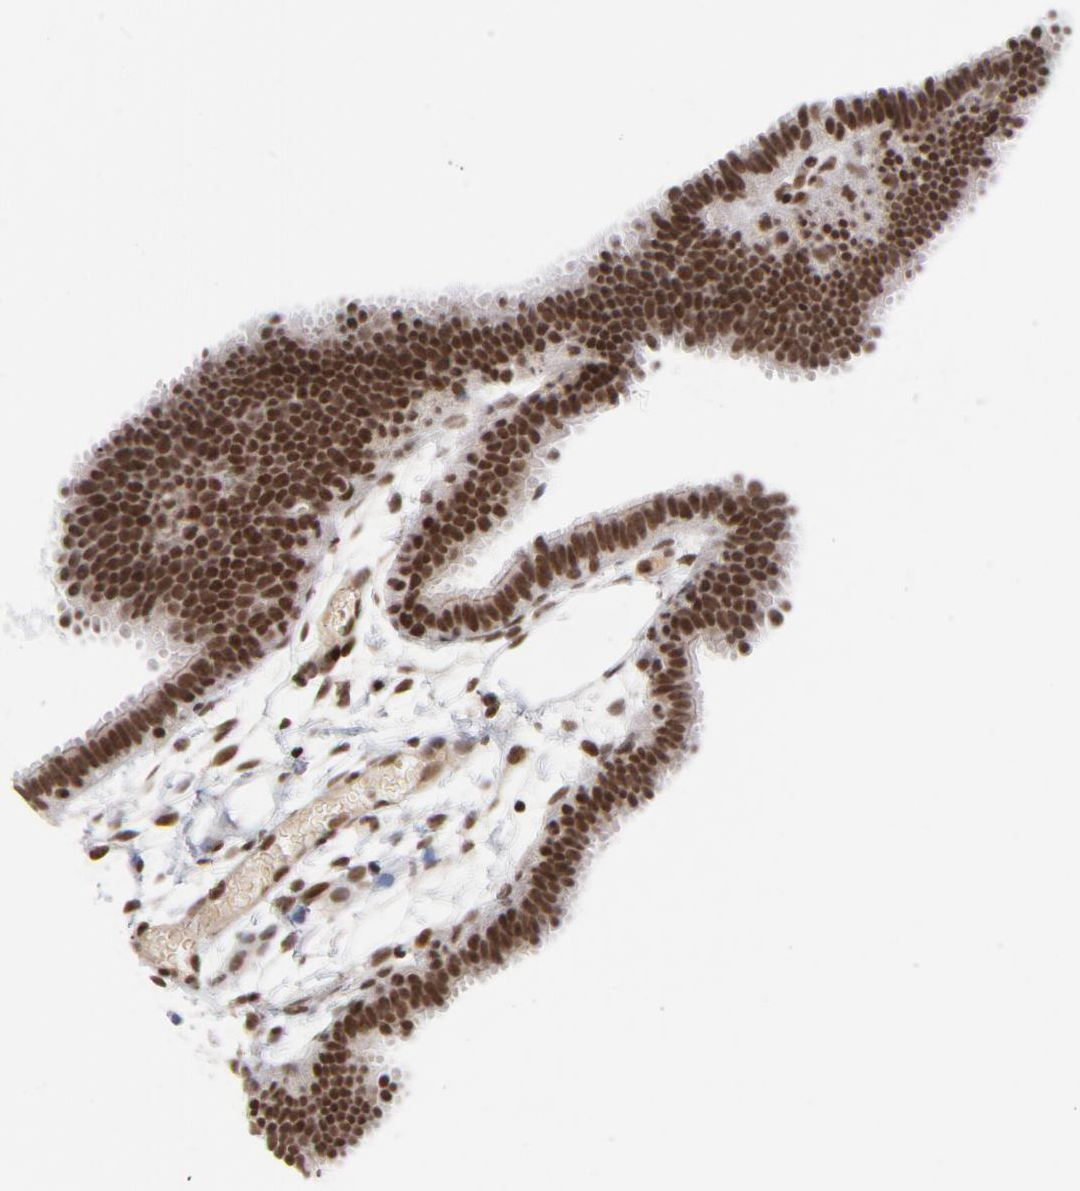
{"staining": {"intensity": "strong", "quantity": ">75%", "location": "nuclear"}, "tissue": "fallopian tube", "cell_type": "Glandular cells", "image_type": "normal", "snomed": [{"axis": "morphology", "description": "Normal tissue, NOS"}, {"axis": "topography", "description": "Fallopian tube"}], "caption": "The photomicrograph reveals a brown stain indicating the presence of a protein in the nuclear of glandular cells in fallopian tube. (DAB (3,3'-diaminobenzidine) IHC, brown staining for protein, blue staining for nuclei).", "gene": "CTCF", "patient": {"sex": "female", "age": 29}}